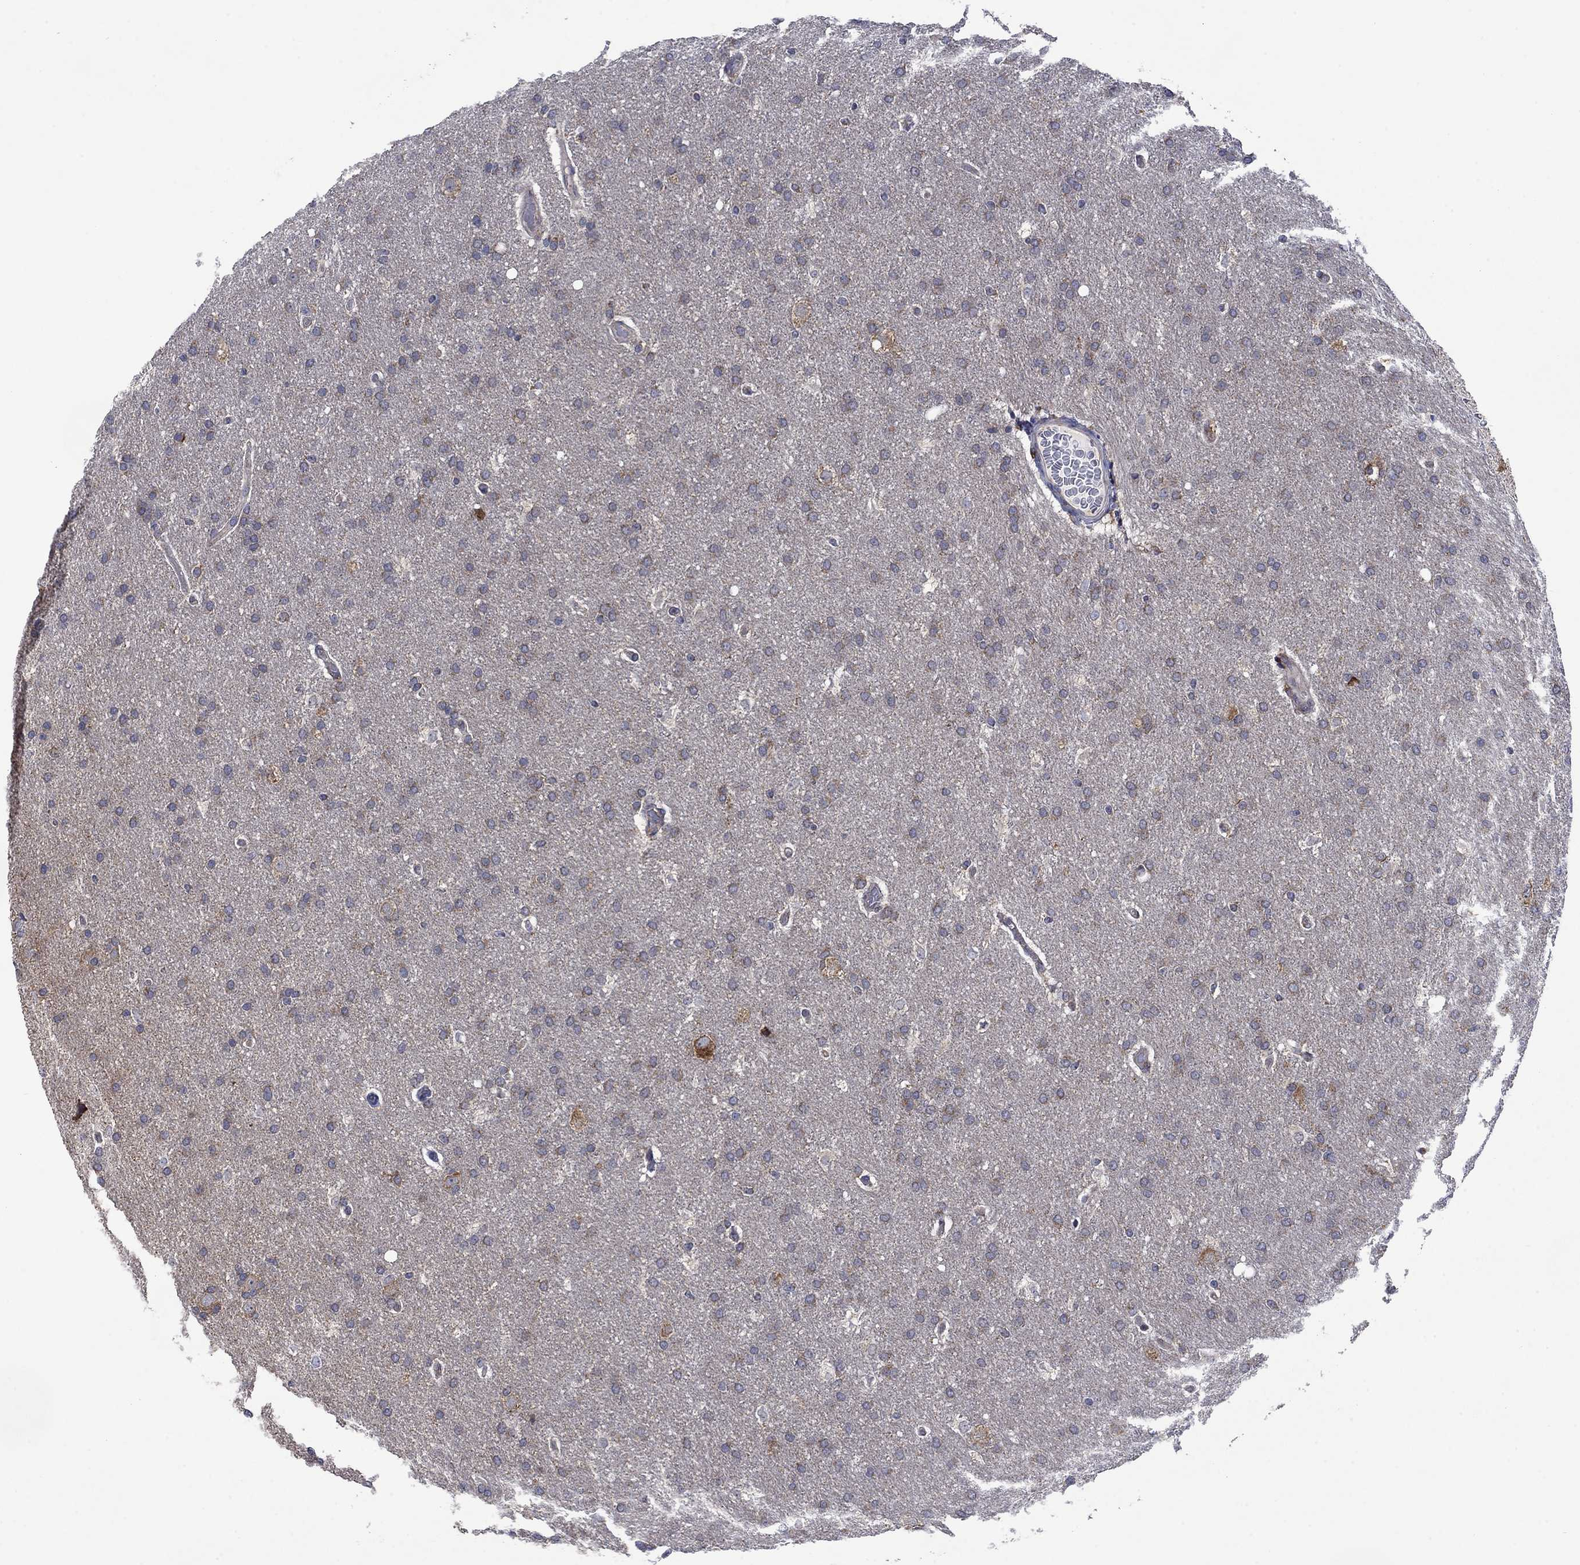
{"staining": {"intensity": "weak", "quantity": "<25%", "location": "cytoplasmic/membranous"}, "tissue": "glioma", "cell_type": "Tumor cells", "image_type": "cancer", "snomed": [{"axis": "morphology", "description": "Glioma, malignant, Low grade"}, {"axis": "topography", "description": "Brain"}], "caption": "High power microscopy histopathology image of an immunohistochemistry image of malignant glioma (low-grade), revealing no significant staining in tumor cells.", "gene": "FURIN", "patient": {"sex": "female", "age": 37}}